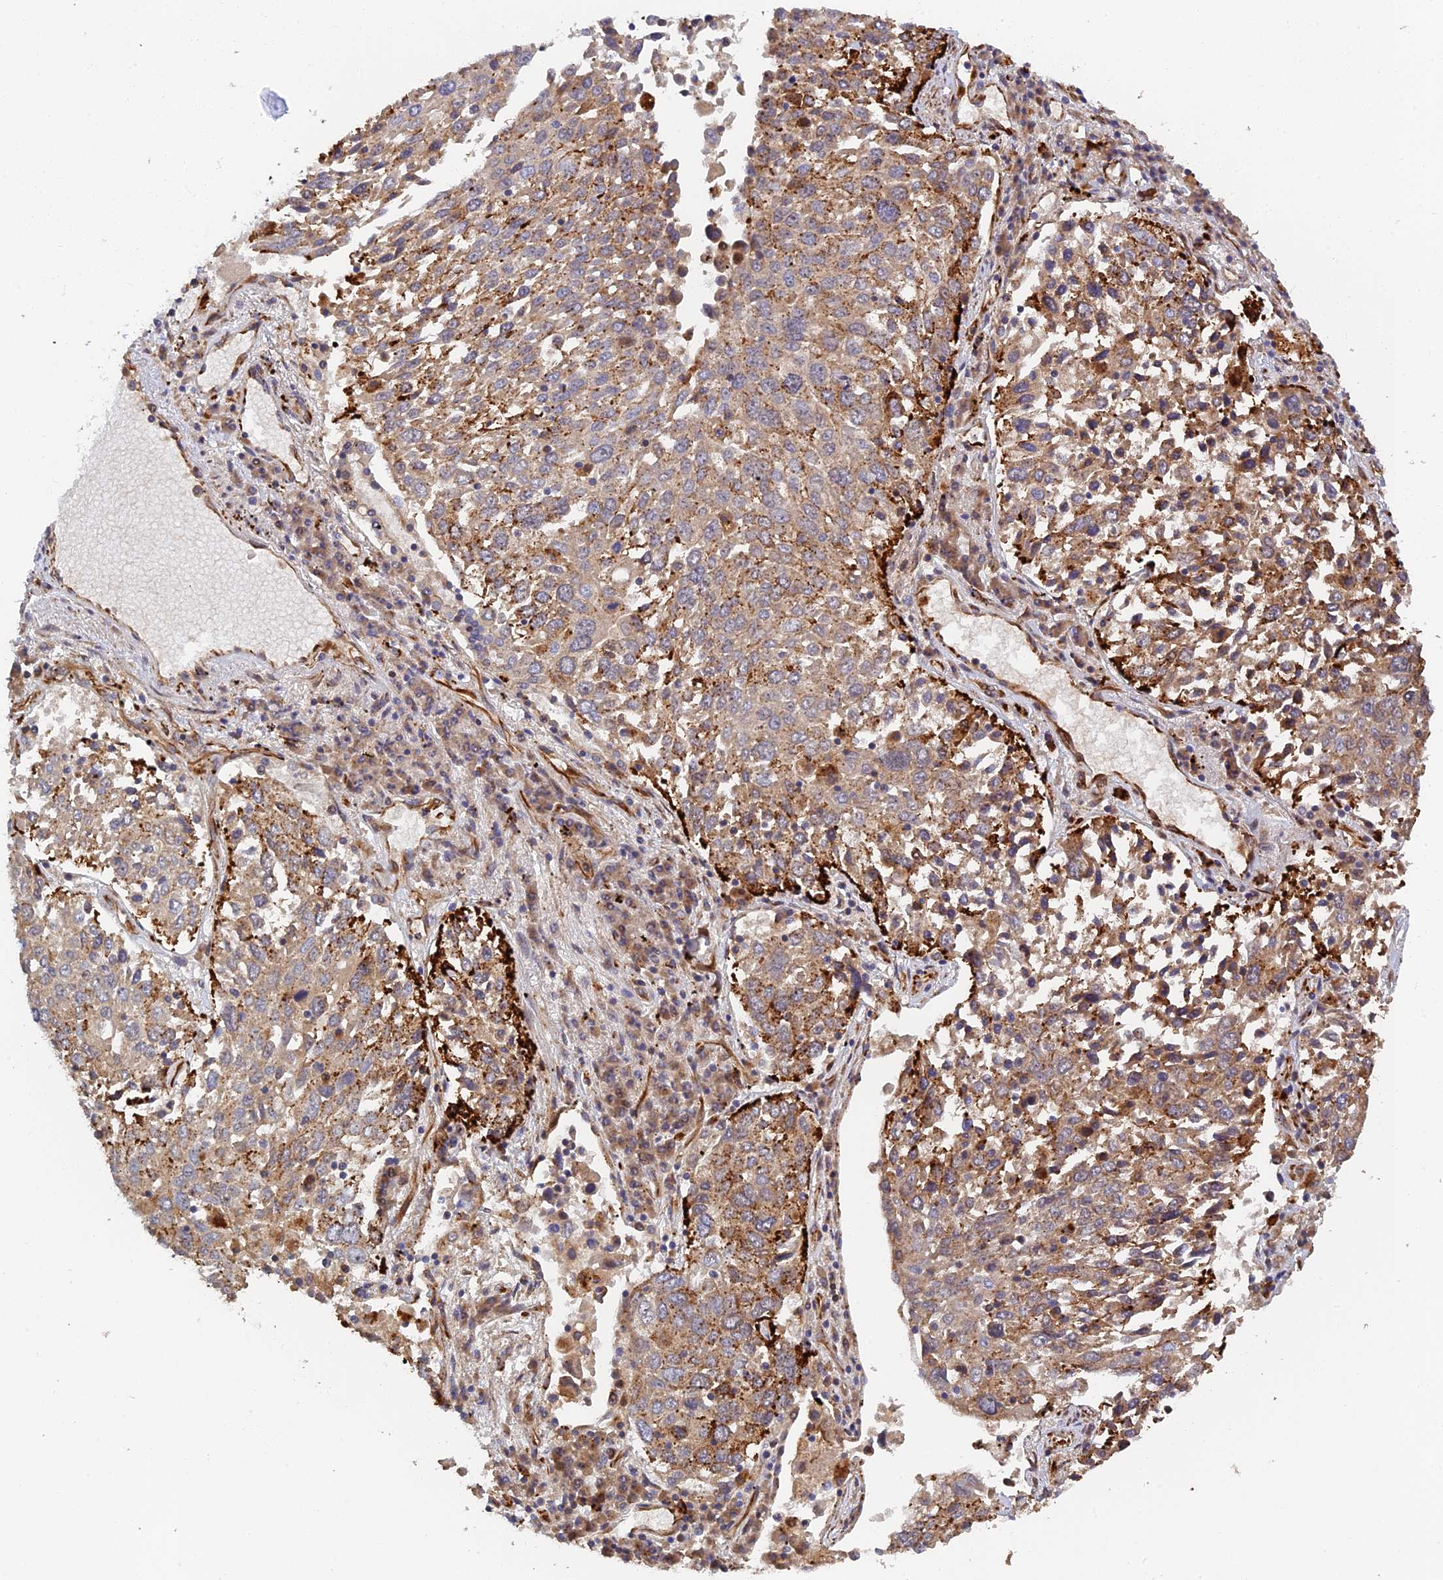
{"staining": {"intensity": "moderate", "quantity": "25%-75%", "location": "cytoplasmic/membranous"}, "tissue": "lung cancer", "cell_type": "Tumor cells", "image_type": "cancer", "snomed": [{"axis": "morphology", "description": "Squamous cell carcinoma, NOS"}, {"axis": "topography", "description": "Lung"}], "caption": "This histopathology image exhibits immunohistochemistry staining of lung cancer, with medium moderate cytoplasmic/membranous positivity in about 25%-75% of tumor cells.", "gene": "PPP2R3C", "patient": {"sex": "male", "age": 65}}